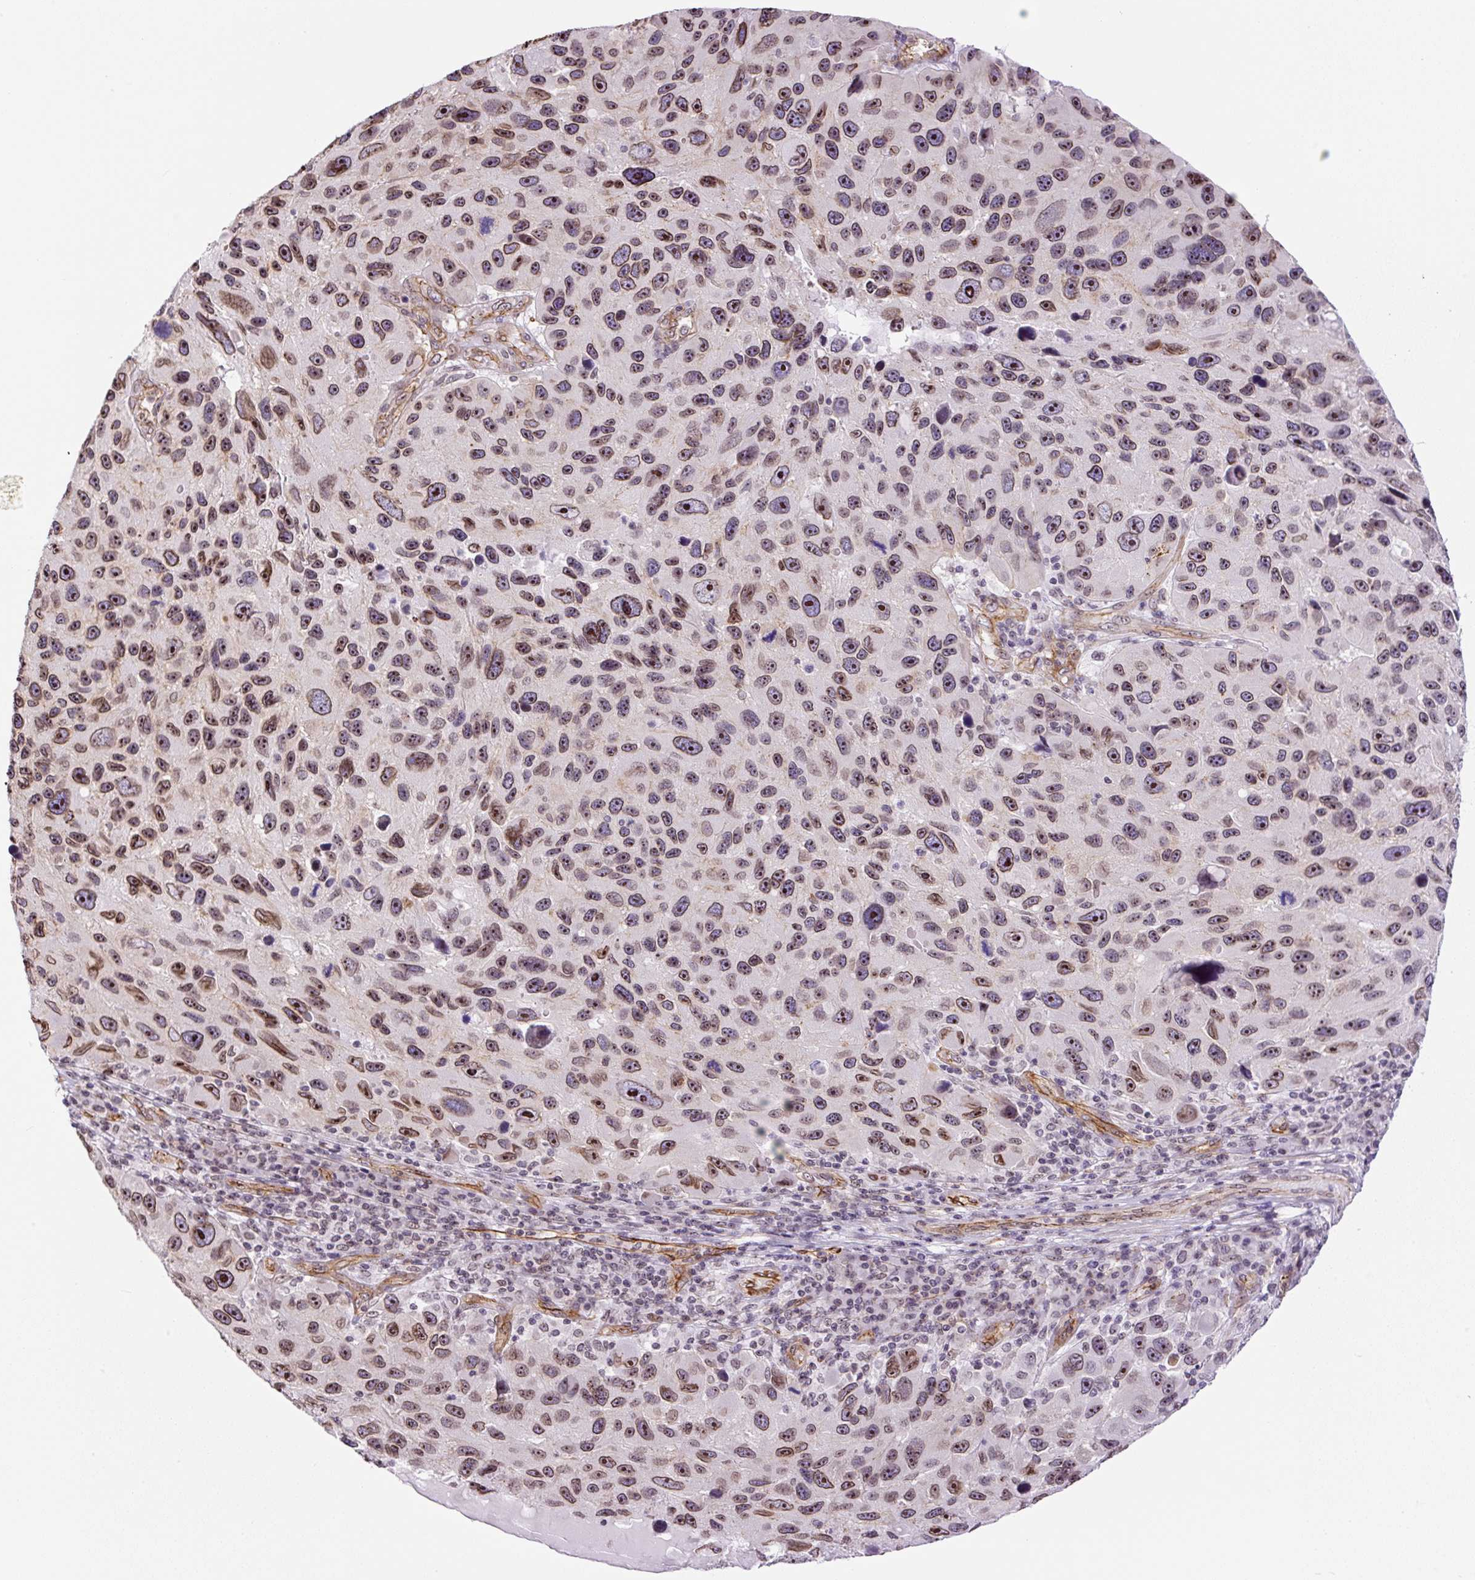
{"staining": {"intensity": "moderate", "quantity": ">75%", "location": "cytoplasmic/membranous,nuclear"}, "tissue": "melanoma", "cell_type": "Tumor cells", "image_type": "cancer", "snomed": [{"axis": "morphology", "description": "Malignant melanoma, NOS"}, {"axis": "topography", "description": "Skin"}], "caption": "Melanoma stained with a protein marker exhibits moderate staining in tumor cells.", "gene": "MYO5C", "patient": {"sex": "male", "age": 53}}